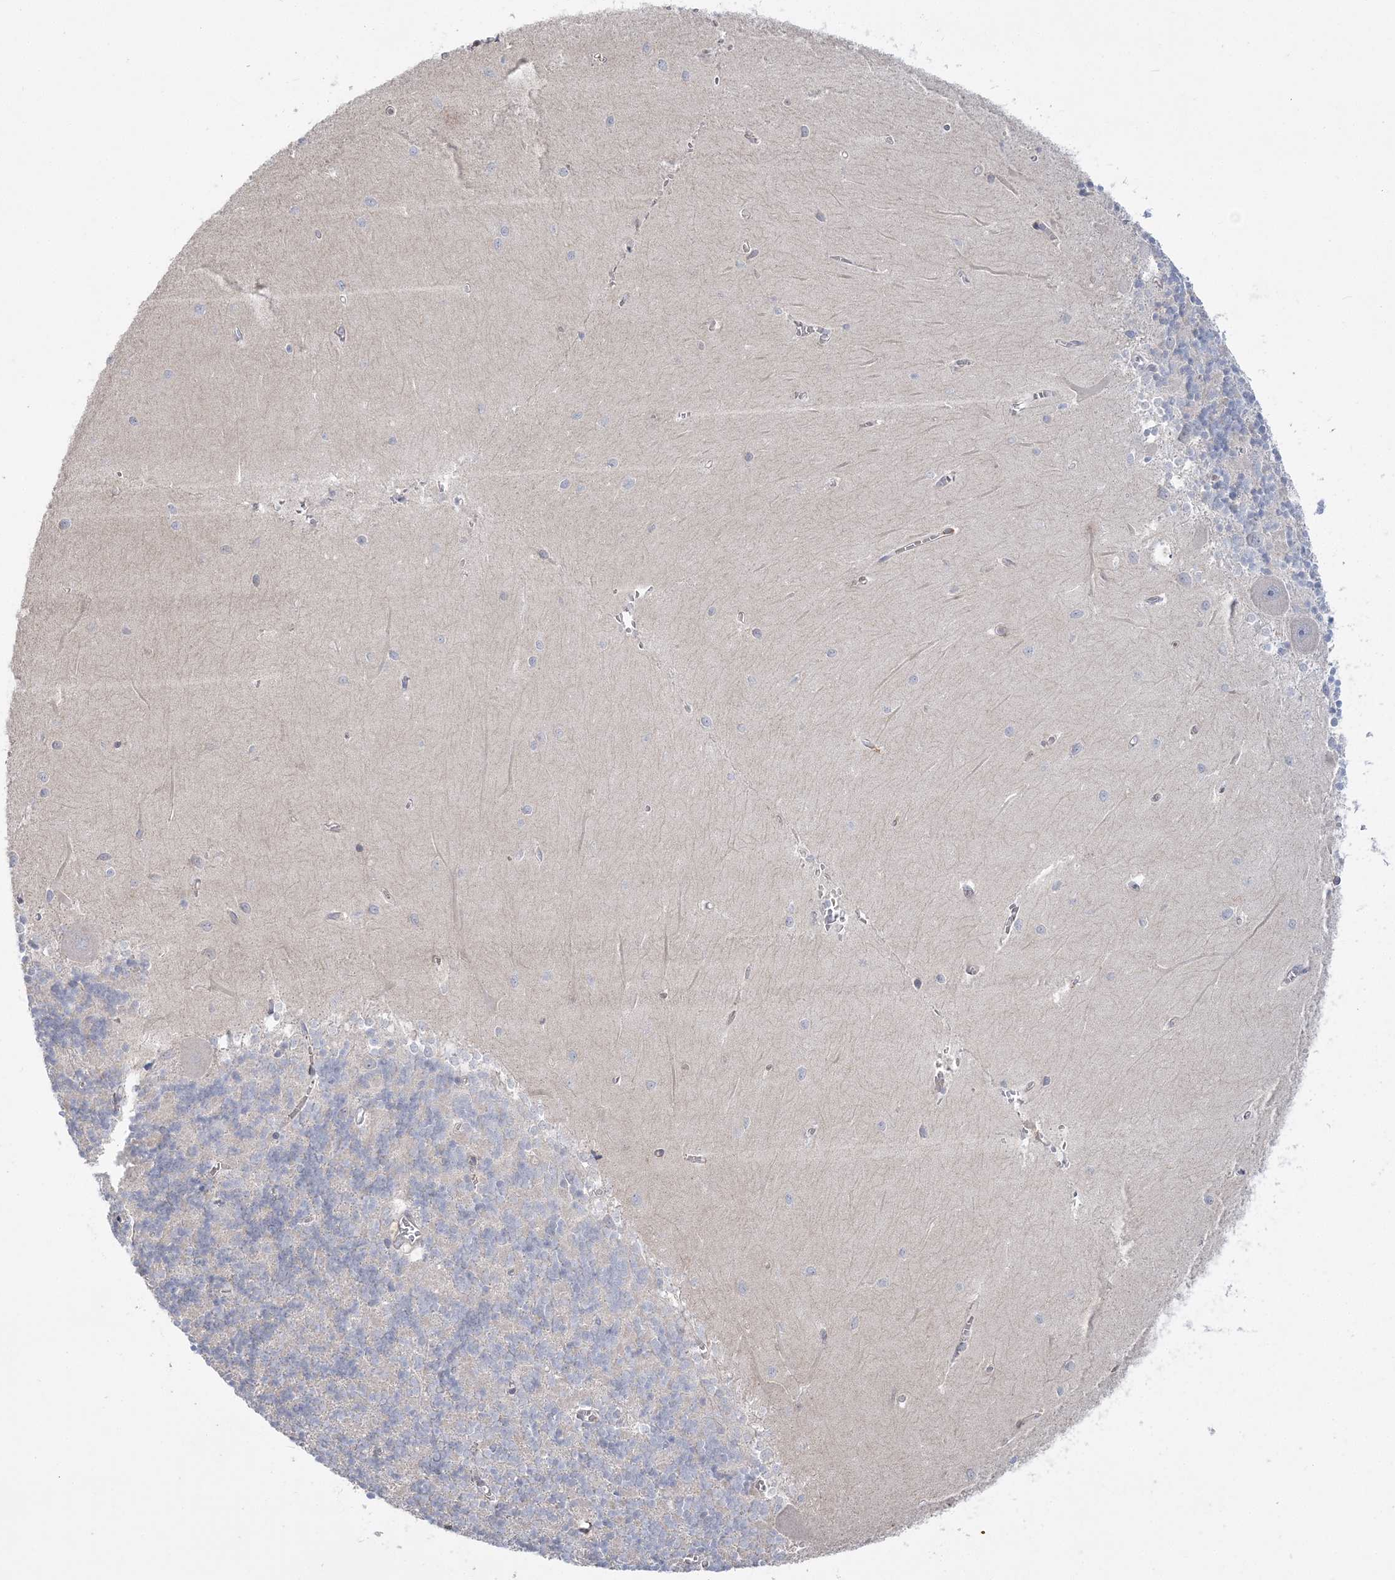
{"staining": {"intensity": "negative", "quantity": "none", "location": "none"}, "tissue": "cerebellum", "cell_type": "Cells in granular layer", "image_type": "normal", "snomed": [{"axis": "morphology", "description": "Normal tissue, NOS"}, {"axis": "topography", "description": "Cerebellum"}], "caption": "This is a histopathology image of IHC staining of unremarkable cerebellum, which shows no positivity in cells in granular layer. The staining is performed using DAB (3,3'-diaminobenzidine) brown chromogen with nuclei counter-stained in using hematoxylin.", "gene": "HAAO", "patient": {"sex": "male", "age": 37}}